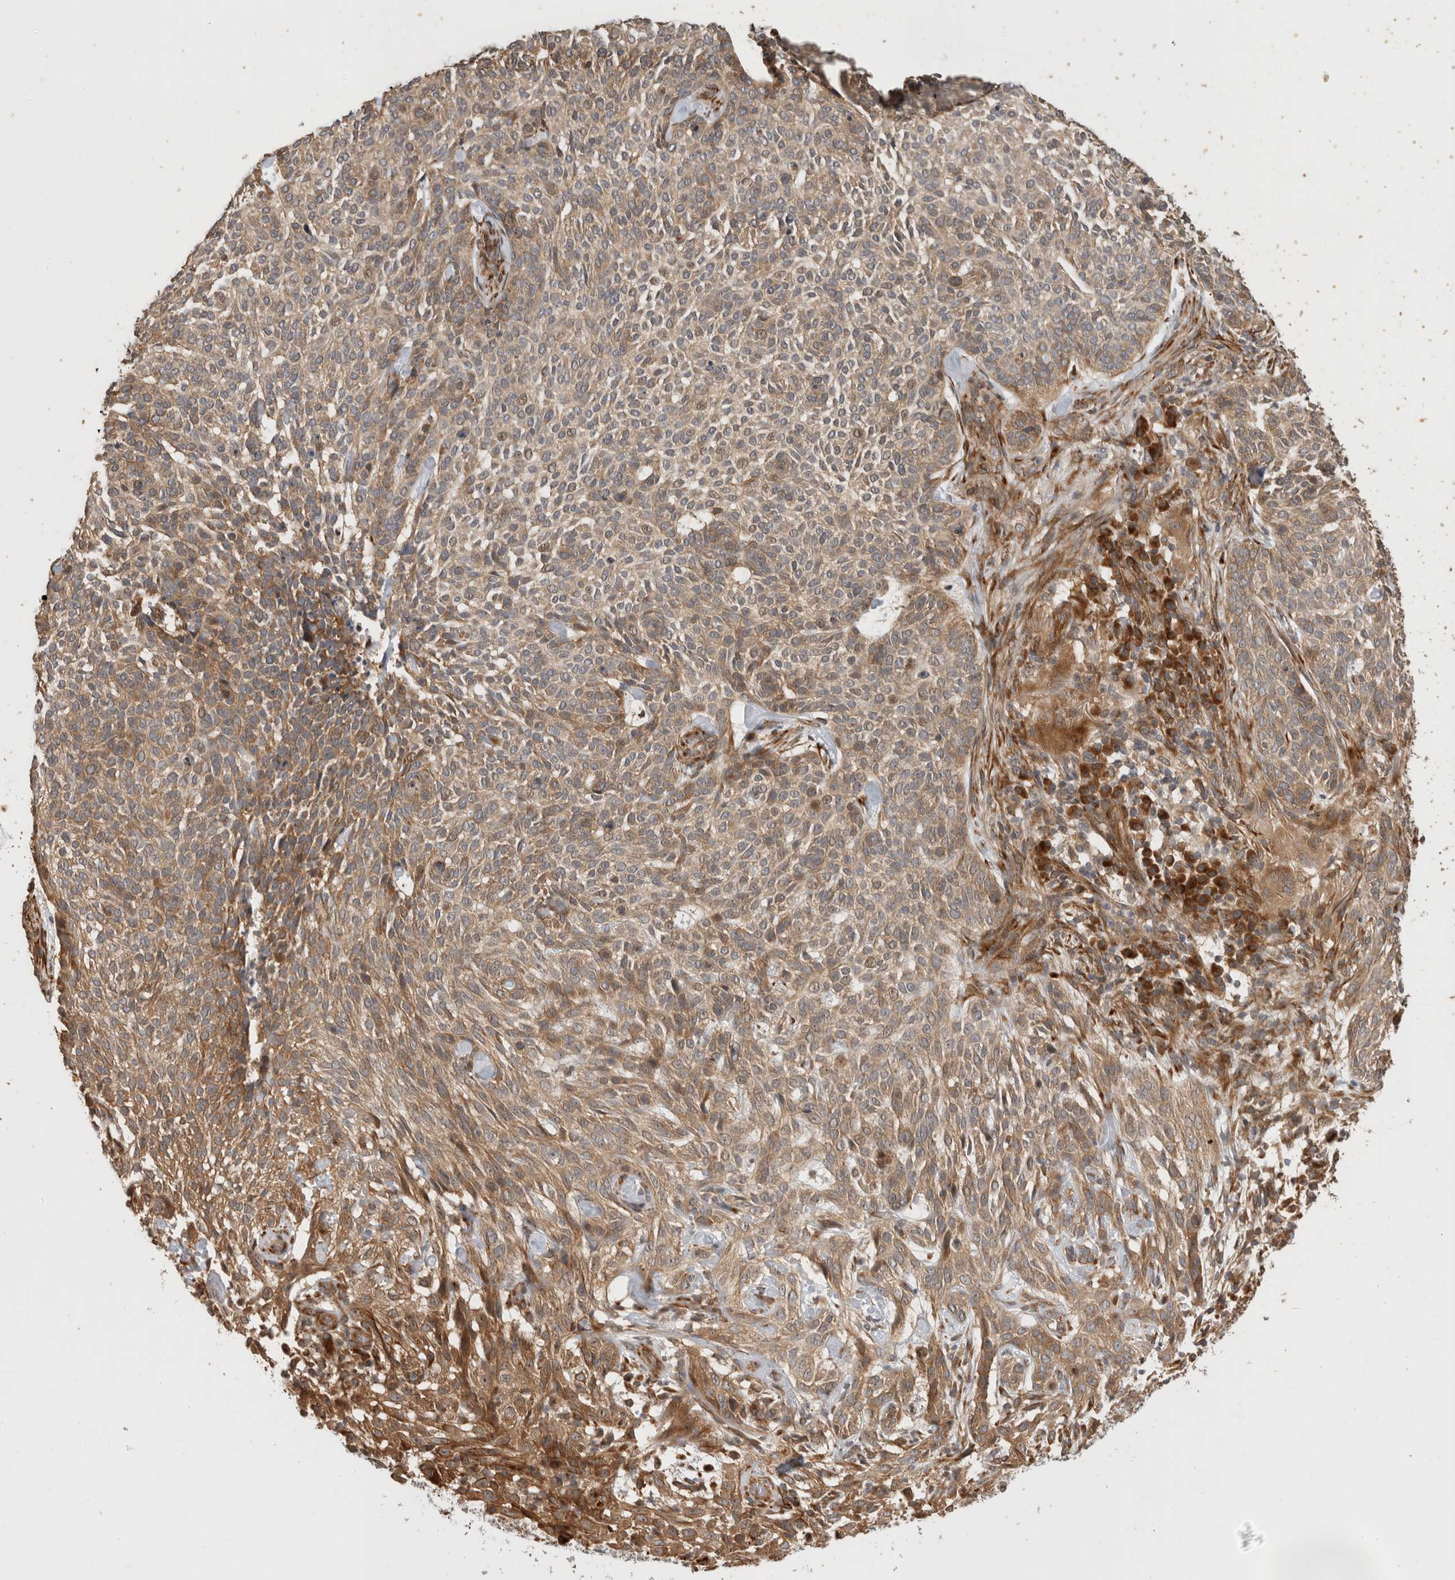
{"staining": {"intensity": "moderate", "quantity": "<25%", "location": "cytoplasmic/membranous"}, "tissue": "skin cancer", "cell_type": "Tumor cells", "image_type": "cancer", "snomed": [{"axis": "morphology", "description": "Basal cell carcinoma"}, {"axis": "topography", "description": "Skin"}], "caption": "Tumor cells display low levels of moderate cytoplasmic/membranous staining in about <25% of cells in skin cancer.", "gene": "PCDHB15", "patient": {"sex": "female", "age": 64}}